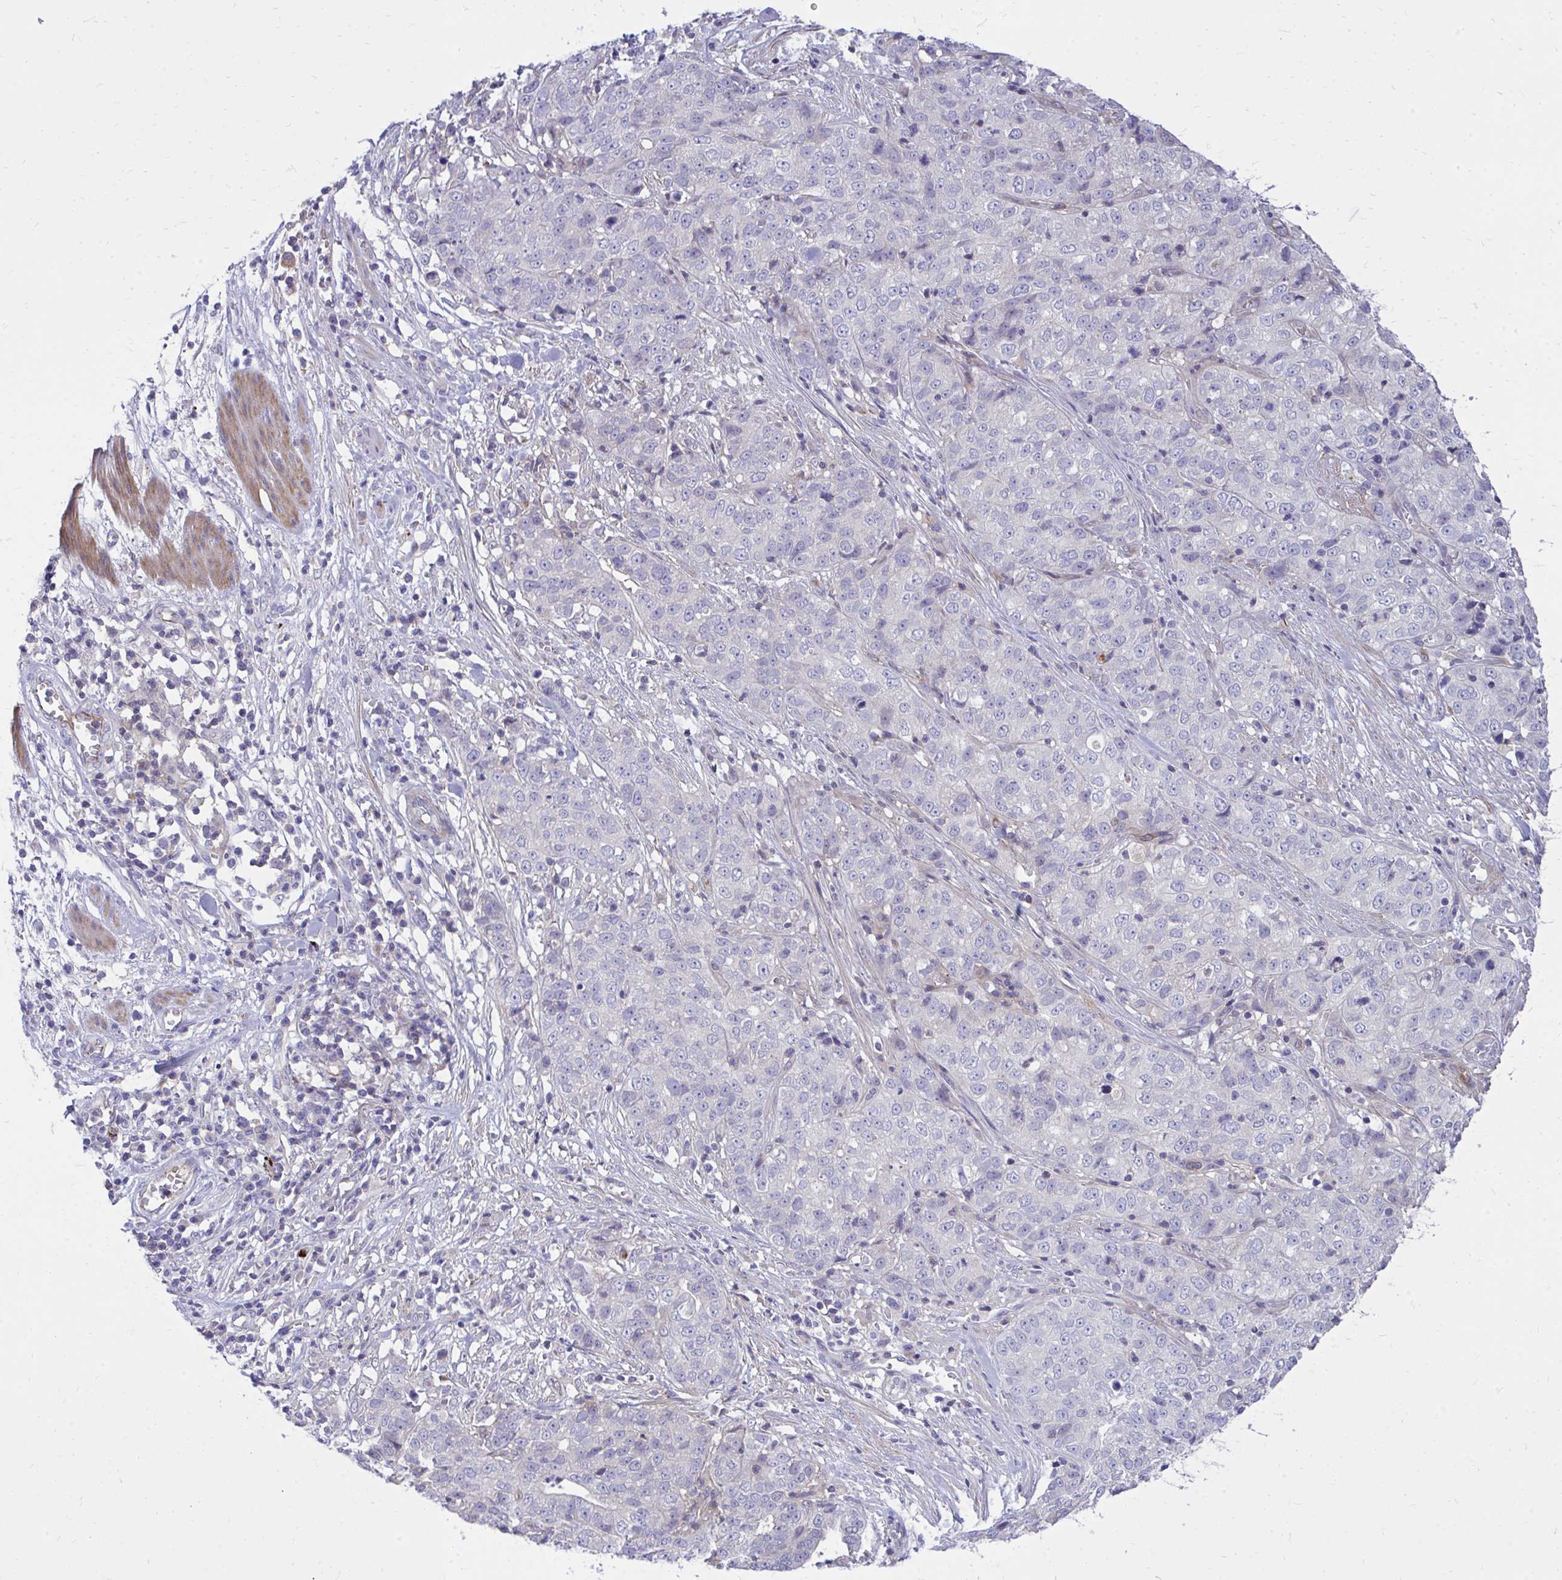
{"staining": {"intensity": "negative", "quantity": "none", "location": "none"}, "tissue": "stomach cancer", "cell_type": "Tumor cells", "image_type": "cancer", "snomed": [{"axis": "morphology", "description": "Adenocarcinoma, NOS"}, {"axis": "topography", "description": "Stomach, upper"}], "caption": "This is an immunohistochemistry micrograph of human stomach adenocarcinoma. There is no positivity in tumor cells.", "gene": "TP53I11", "patient": {"sex": "female", "age": 67}}